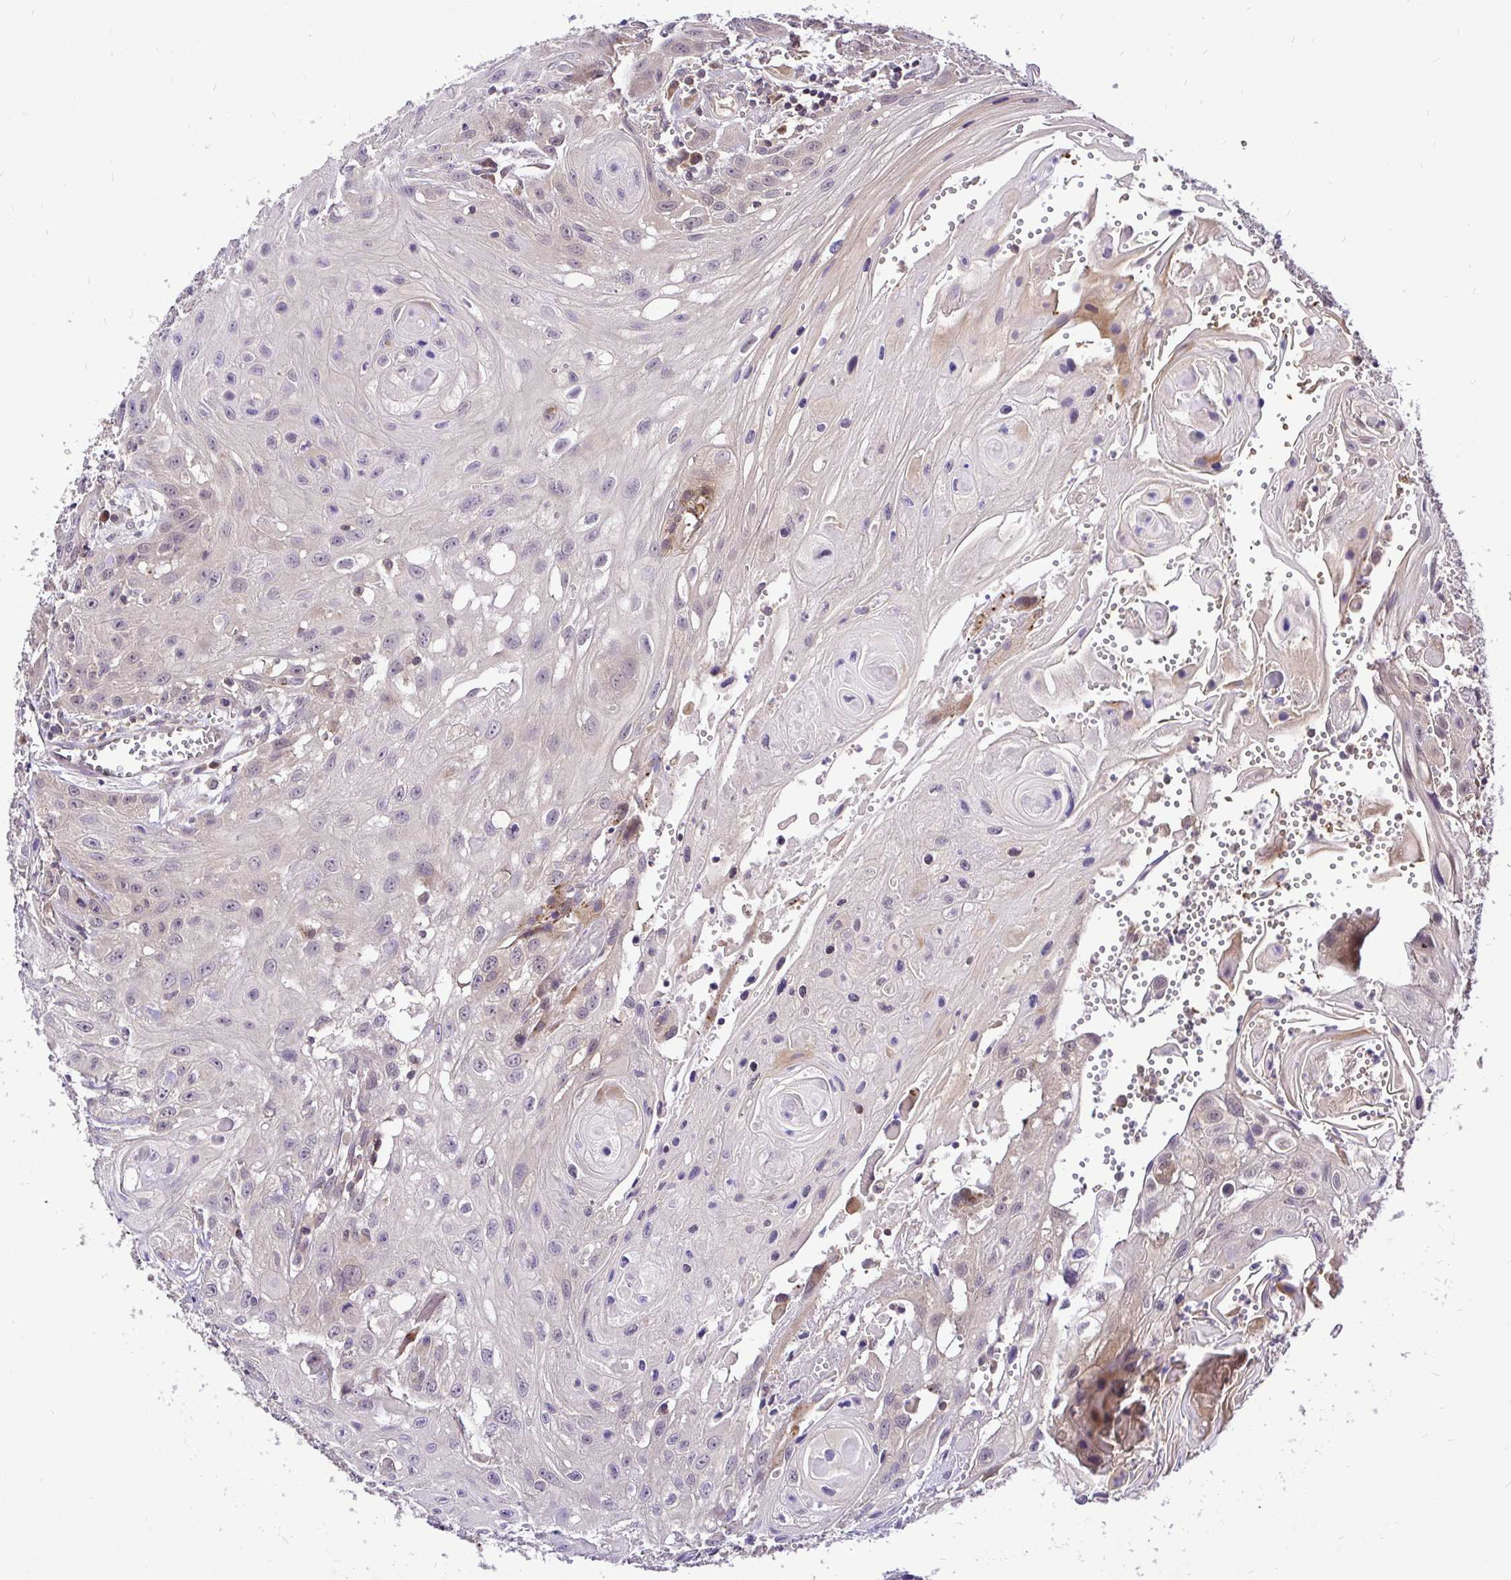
{"staining": {"intensity": "weak", "quantity": "<25%", "location": "cytoplasmic/membranous,nuclear"}, "tissue": "head and neck cancer", "cell_type": "Tumor cells", "image_type": "cancer", "snomed": [{"axis": "morphology", "description": "Squamous cell carcinoma, NOS"}, {"axis": "topography", "description": "Oral tissue"}, {"axis": "topography", "description": "Head-Neck"}], "caption": "Immunohistochemistry (IHC) image of human head and neck squamous cell carcinoma stained for a protein (brown), which reveals no expression in tumor cells. (DAB (3,3'-diaminobenzidine) immunohistochemistry with hematoxylin counter stain).", "gene": "UBE2M", "patient": {"sex": "male", "age": 58}}